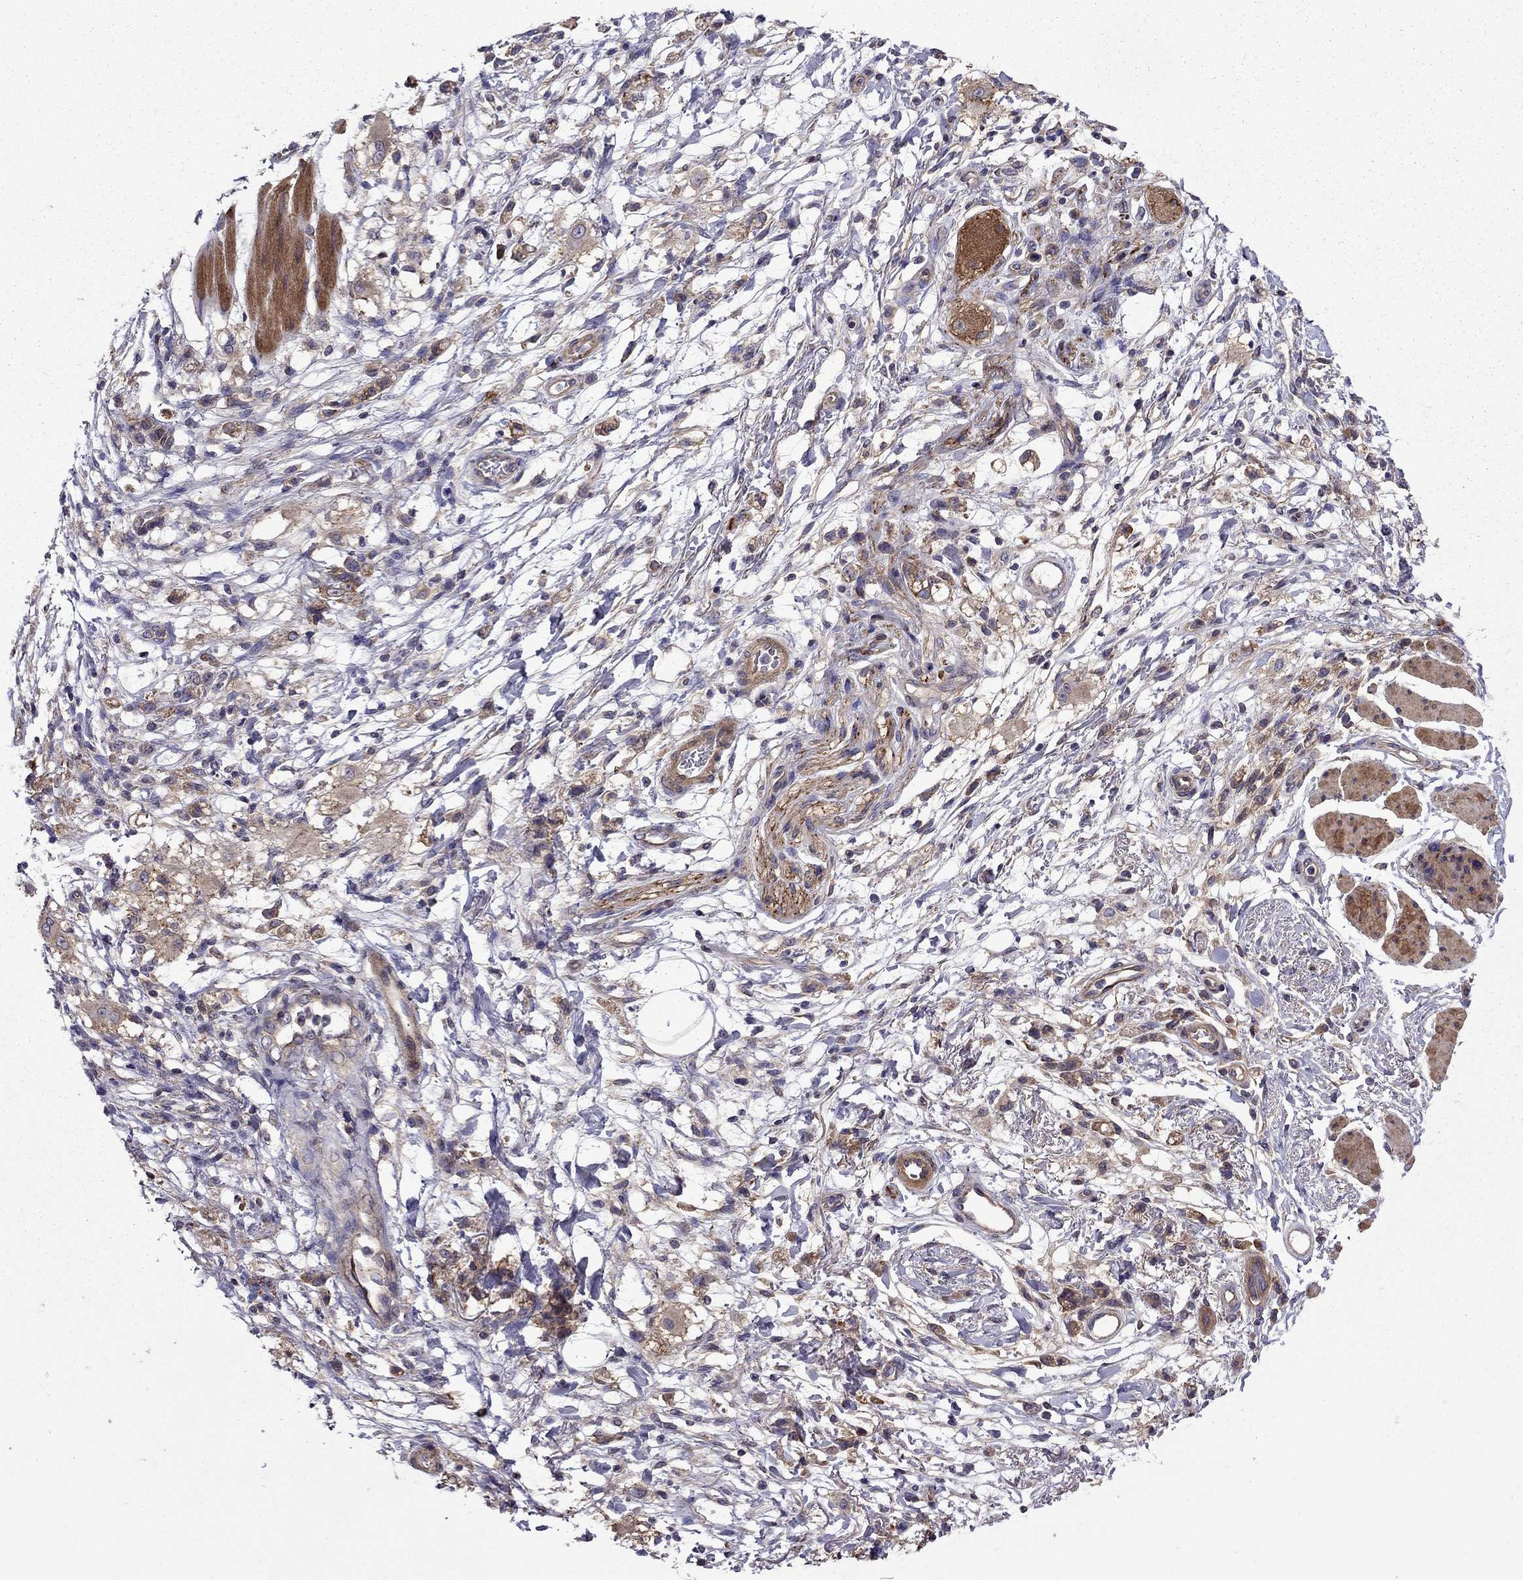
{"staining": {"intensity": "weak", "quantity": "25%-75%", "location": "cytoplasmic/membranous"}, "tissue": "stomach cancer", "cell_type": "Tumor cells", "image_type": "cancer", "snomed": [{"axis": "morphology", "description": "Adenocarcinoma, NOS"}, {"axis": "topography", "description": "Stomach"}], "caption": "Stomach adenocarcinoma was stained to show a protein in brown. There is low levels of weak cytoplasmic/membranous staining in about 25%-75% of tumor cells.", "gene": "ITGB1", "patient": {"sex": "female", "age": 60}}